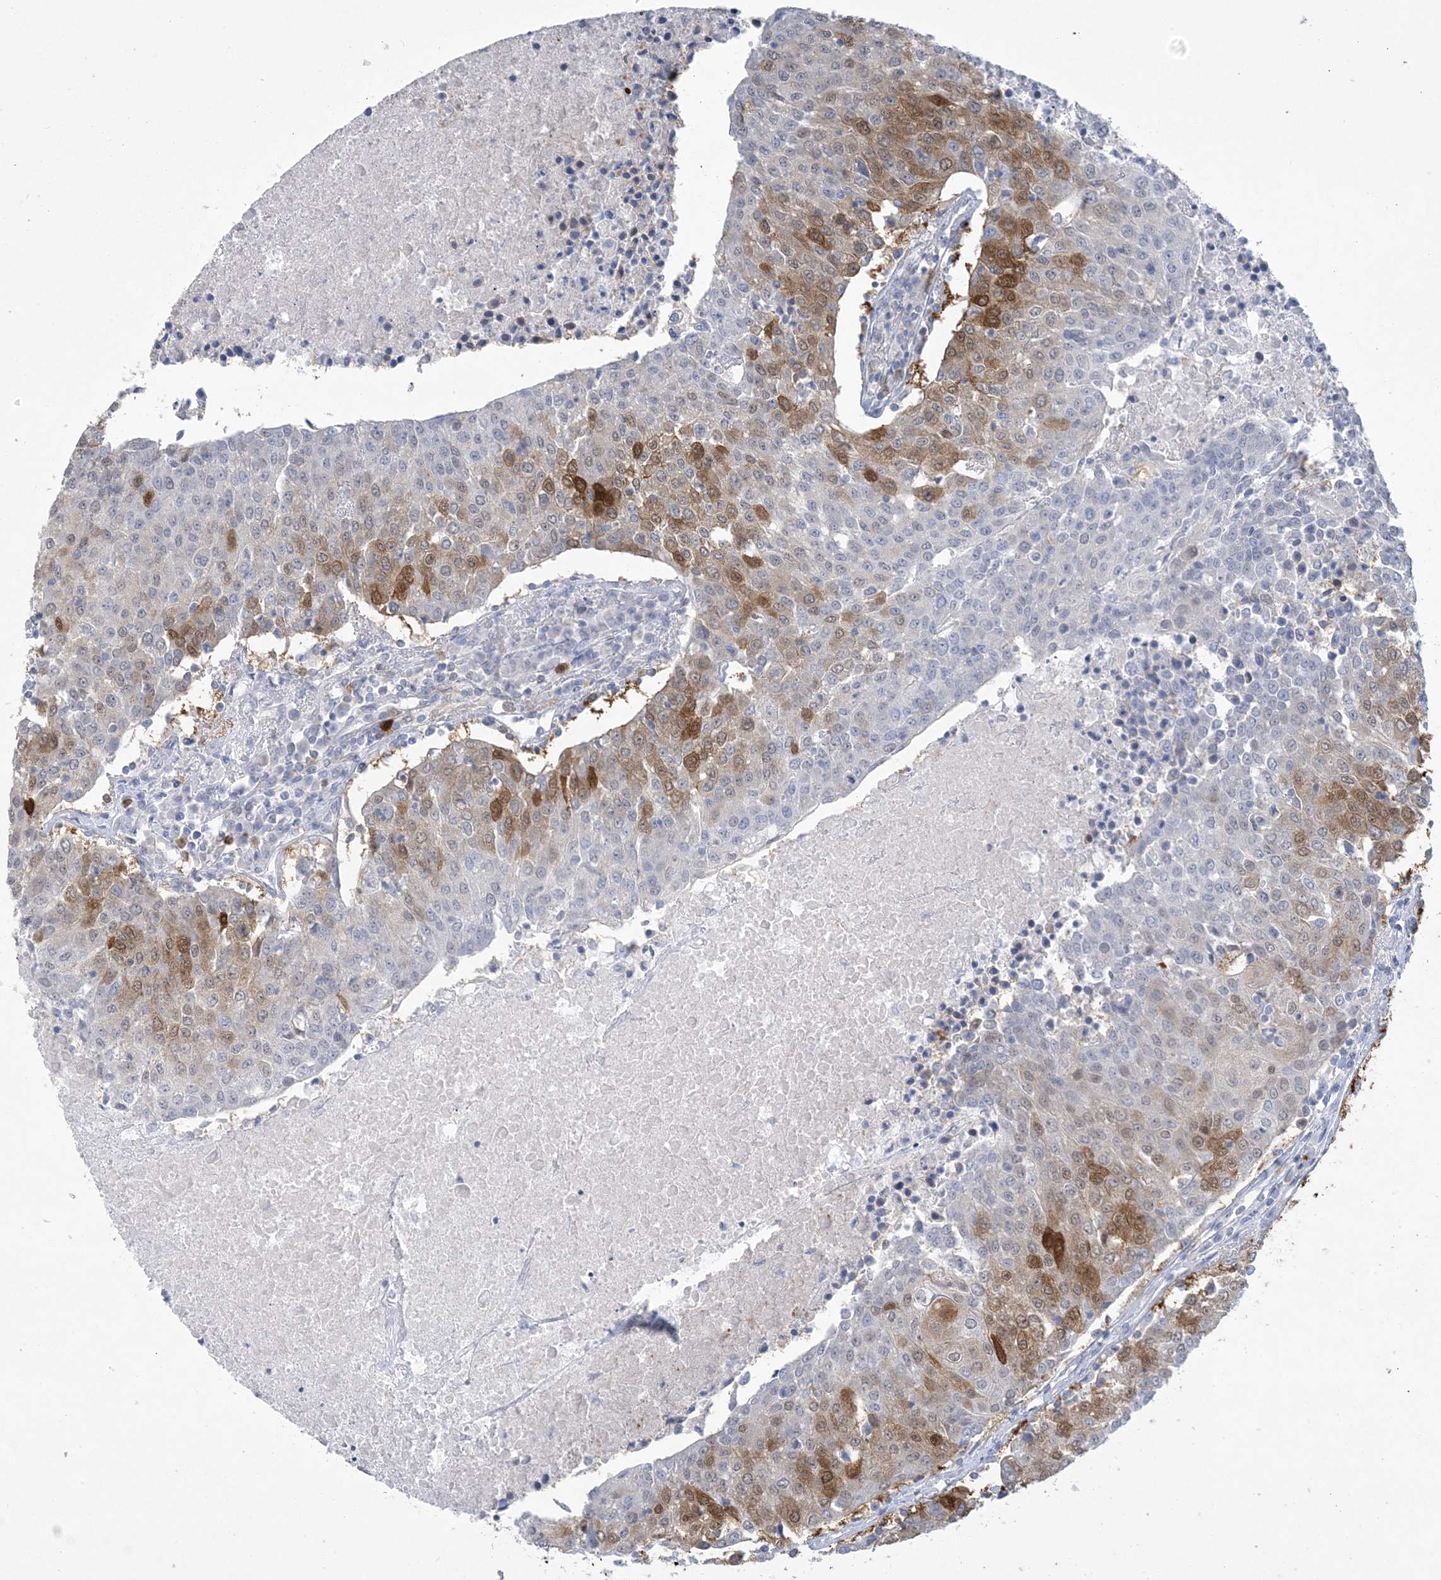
{"staining": {"intensity": "strong", "quantity": "25%-75%", "location": "cytoplasmic/membranous,nuclear"}, "tissue": "urothelial cancer", "cell_type": "Tumor cells", "image_type": "cancer", "snomed": [{"axis": "morphology", "description": "Urothelial carcinoma, High grade"}, {"axis": "topography", "description": "Urinary bladder"}], "caption": "Brown immunohistochemical staining in human urothelial carcinoma (high-grade) exhibits strong cytoplasmic/membranous and nuclear staining in about 25%-75% of tumor cells.", "gene": "HMGCS1", "patient": {"sex": "female", "age": 85}}